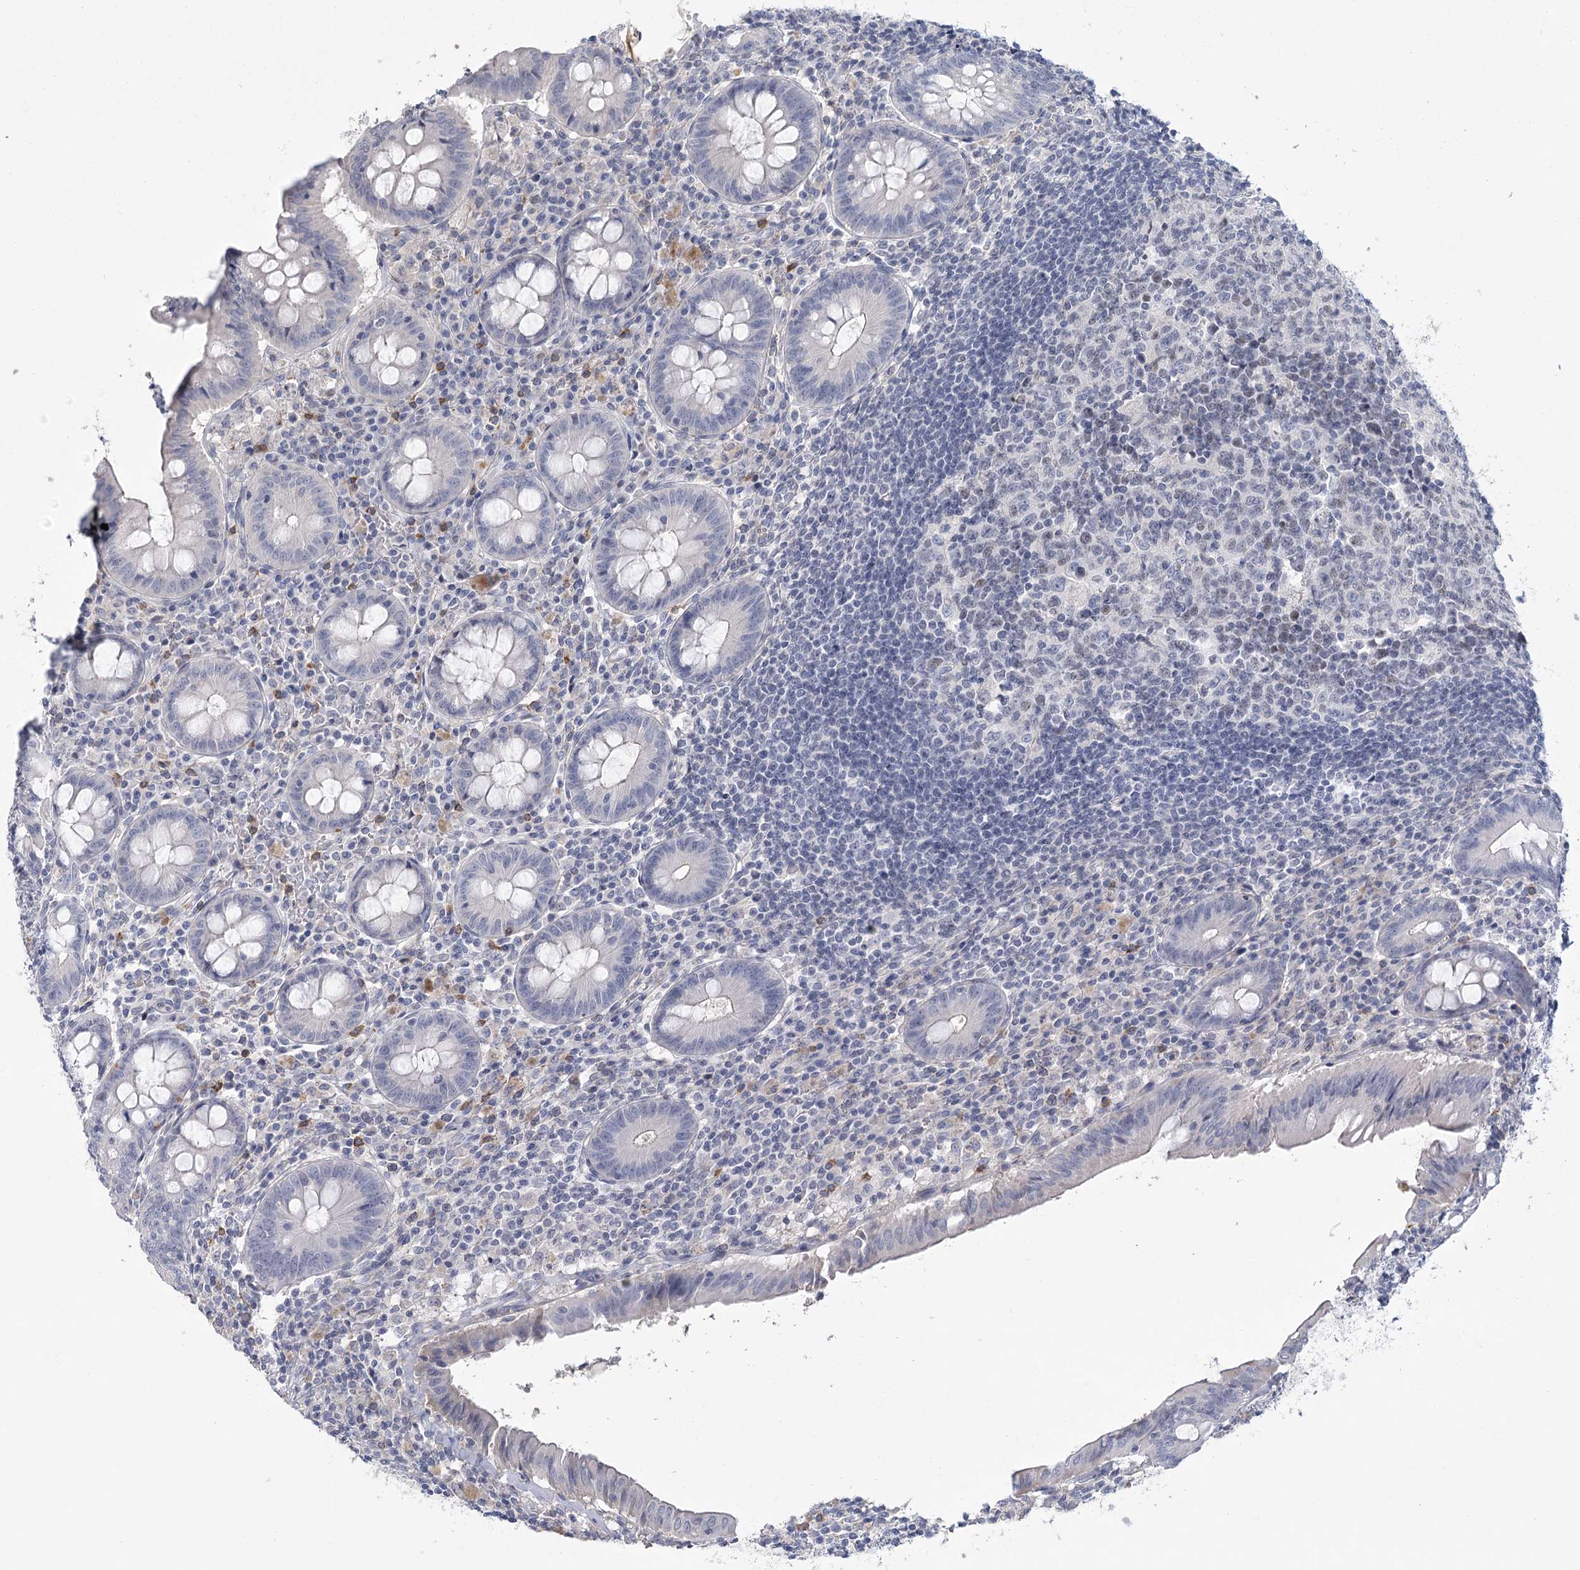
{"staining": {"intensity": "negative", "quantity": "none", "location": "none"}, "tissue": "appendix", "cell_type": "Glandular cells", "image_type": "normal", "snomed": [{"axis": "morphology", "description": "Normal tissue, NOS"}, {"axis": "topography", "description": "Appendix"}], "caption": "The histopathology image displays no staining of glandular cells in unremarkable appendix.", "gene": "FAM76B", "patient": {"sex": "female", "age": 54}}